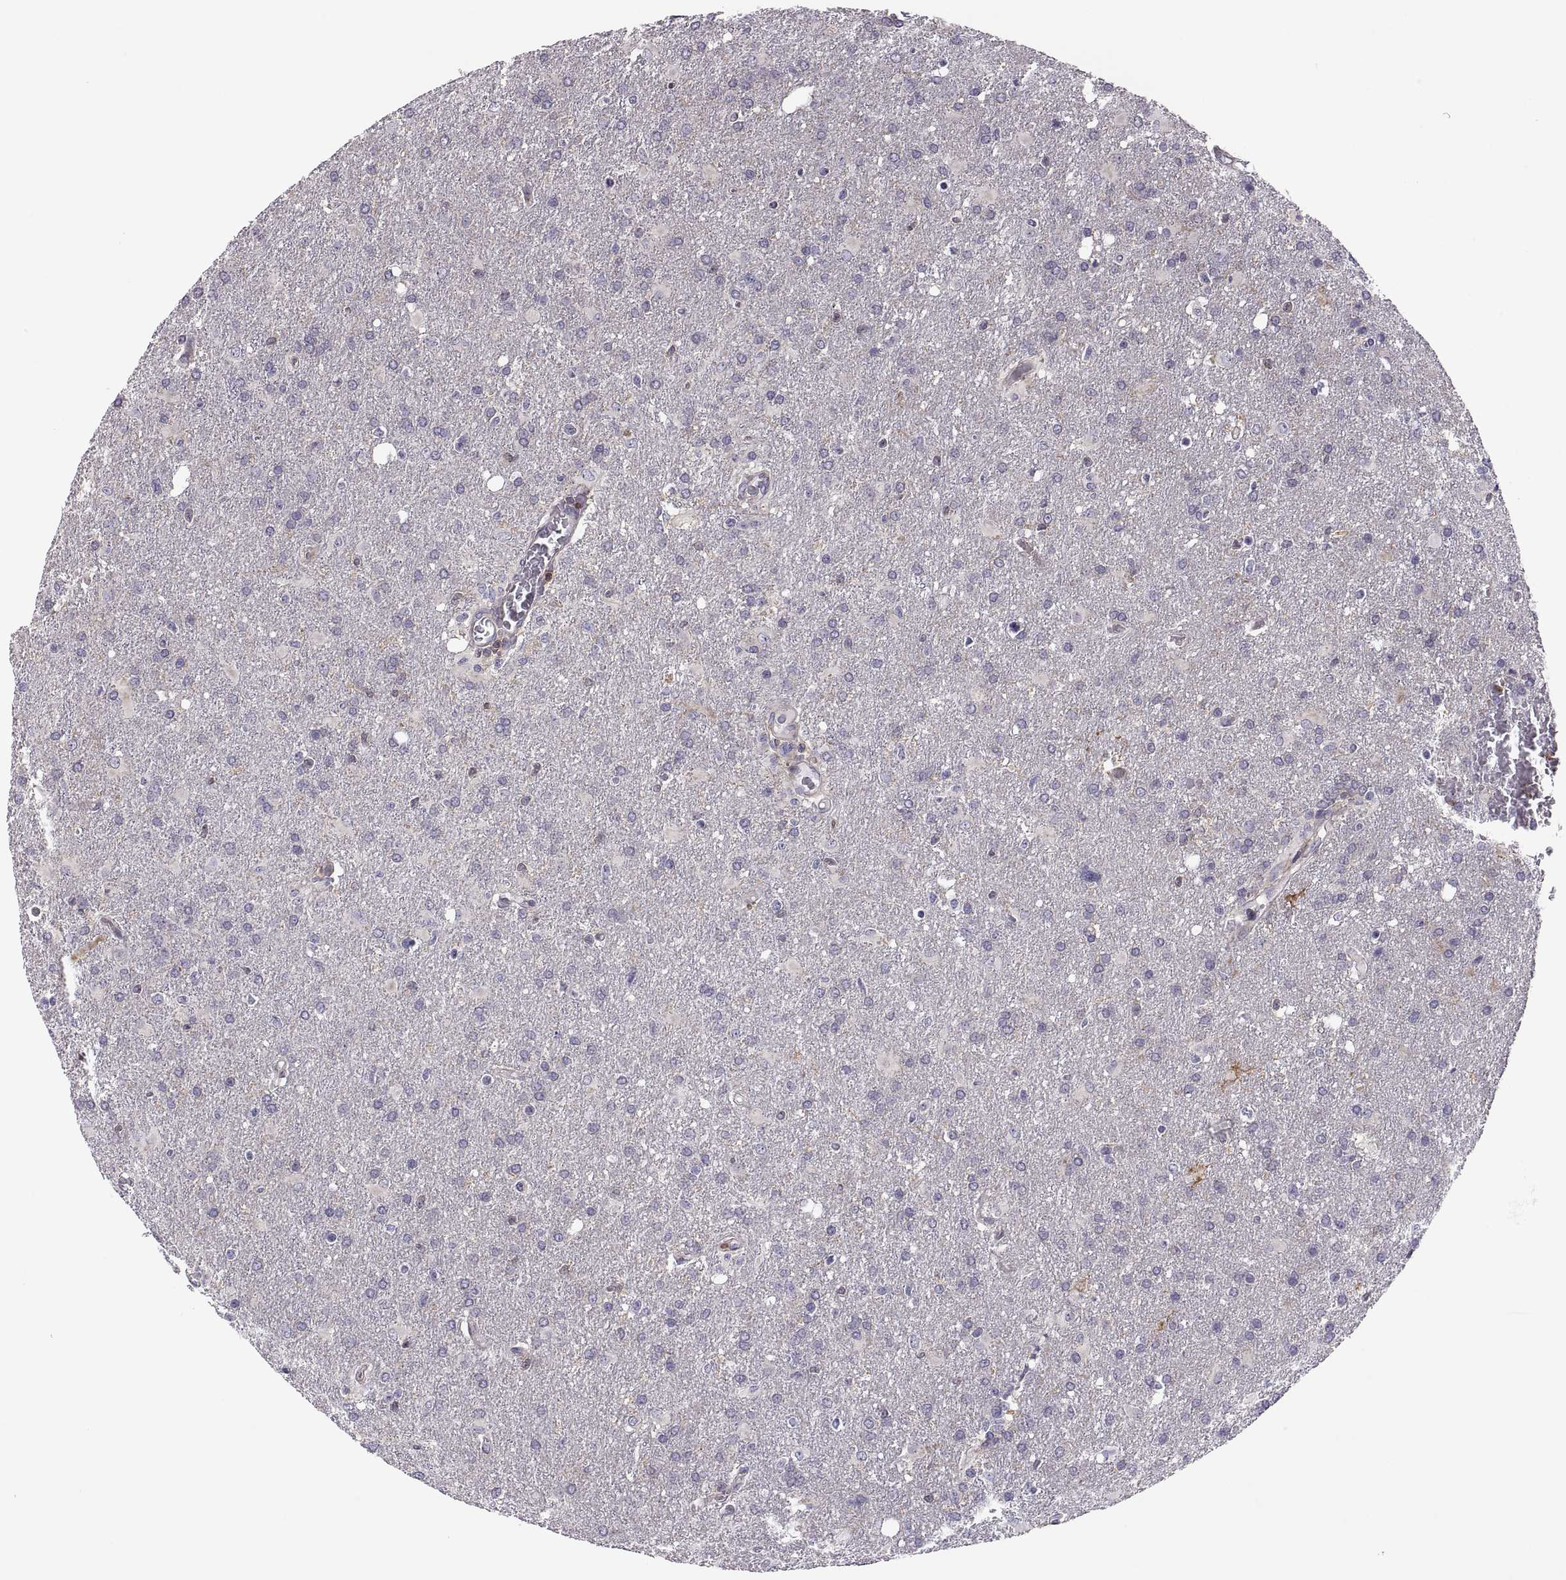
{"staining": {"intensity": "negative", "quantity": "none", "location": "none"}, "tissue": "glioma", "cell_type": "Tumor cells", "image_type": "cancer", "snomed": [{"axis": "morphology", "description": "Glioma, malignant, High grade"}, {"axis": "topography", "description": "Brain"}], "caption": "Photomicrograph shows no protein positivity in tumor cells of glioma tissue.", "gene": "SPATA32", "patient": {"sex": "male", "age": 68}}